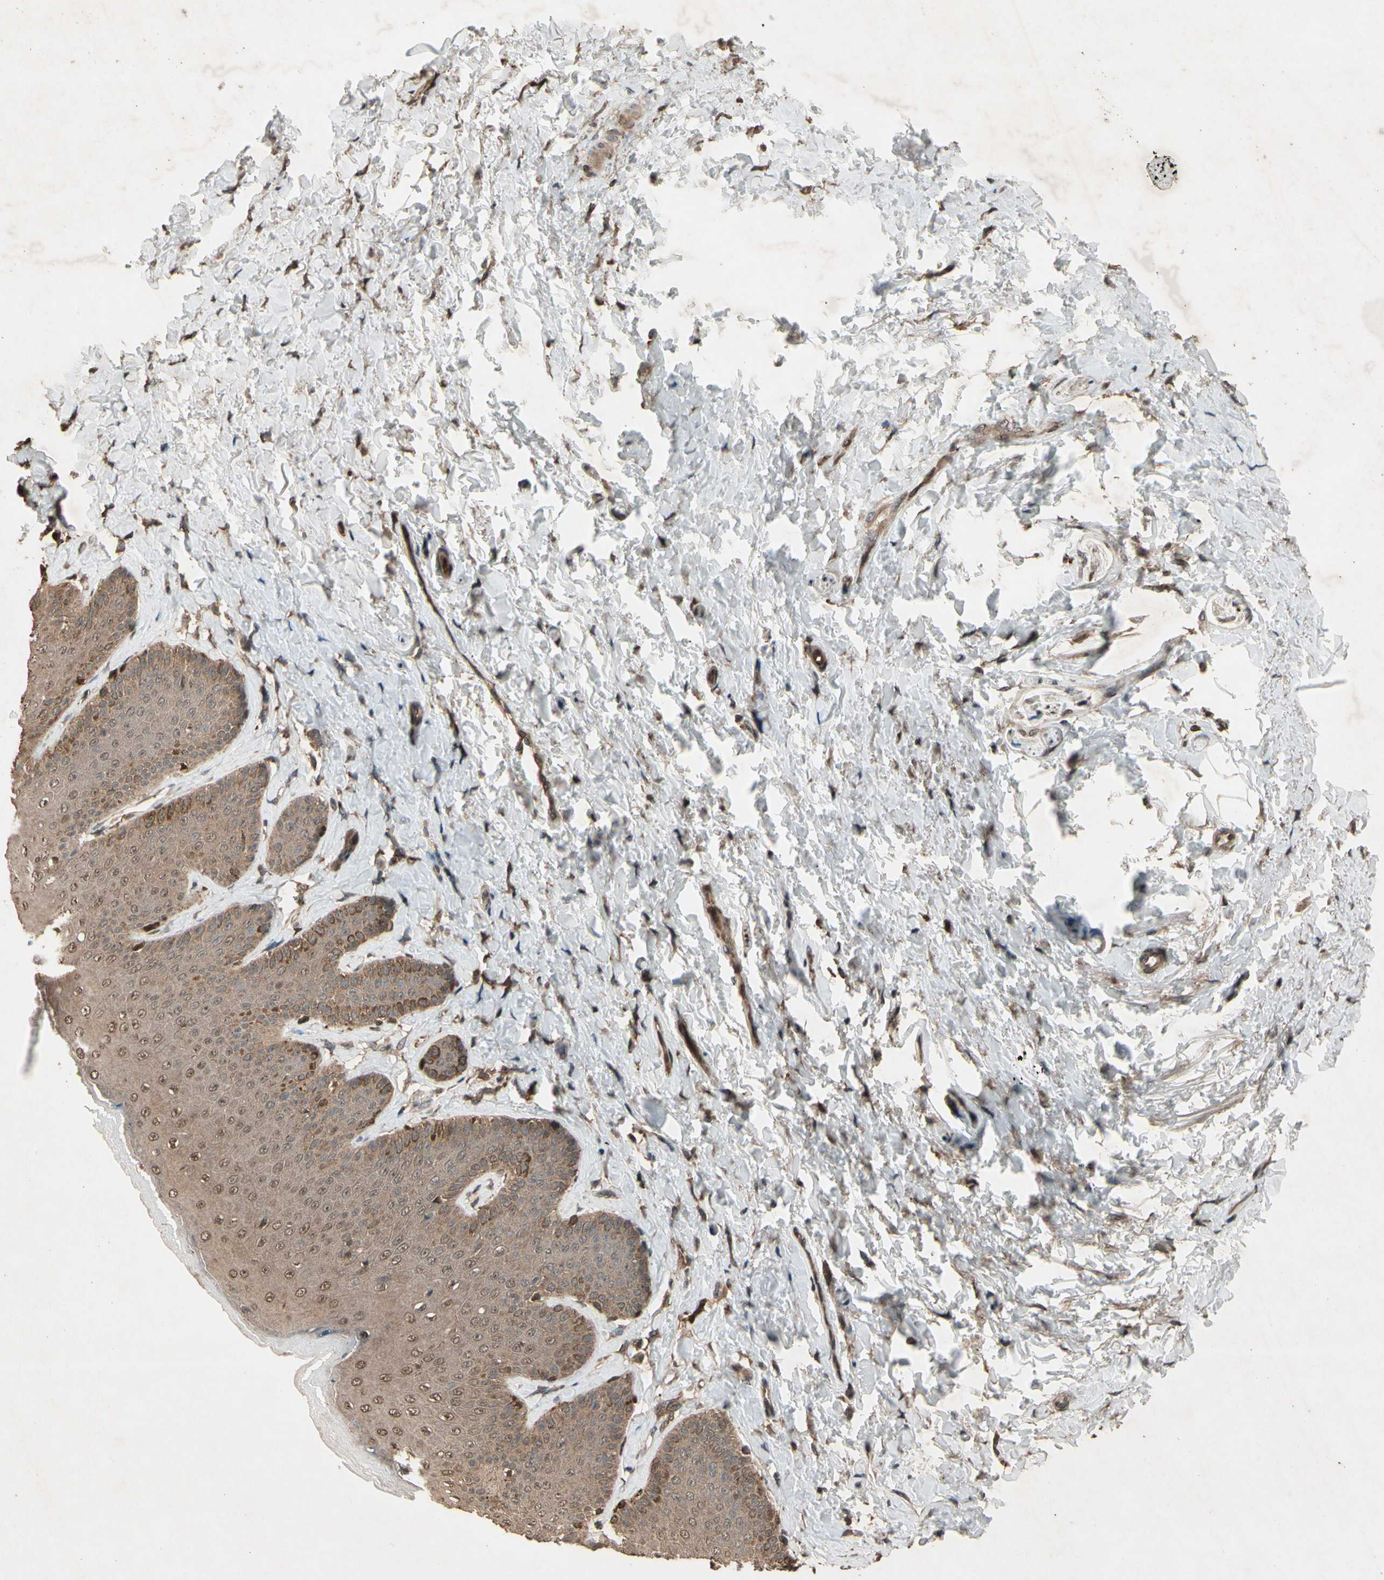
{"staining": {"intensity": "moderate", "quantity": "25%-75%", "location": "cytoplasmic/membranous,nuclear"}, "tissue": "skin", "cell_type": "Epidermal cells", "image_type": "normal", "snomed": [{"axis": "morphology", "description": "Normal tissue, NOS"}, {"axis": "topography", "description": "Anal"}], "caption": "Protein staining by IHC exhibits moderate cytoplasmic/membranous,nuclear positivity in approximately 25%-75% of epidermal cells in unremarkable skin. The protein is stained brown, and the nuclei are stained in blue (DAB (3,3'-diaminobenzidine) IHC with brightfield microscopy, high magnification).", "gene": "CSF1R", "patient": {"sex": "male", "age": 69}}